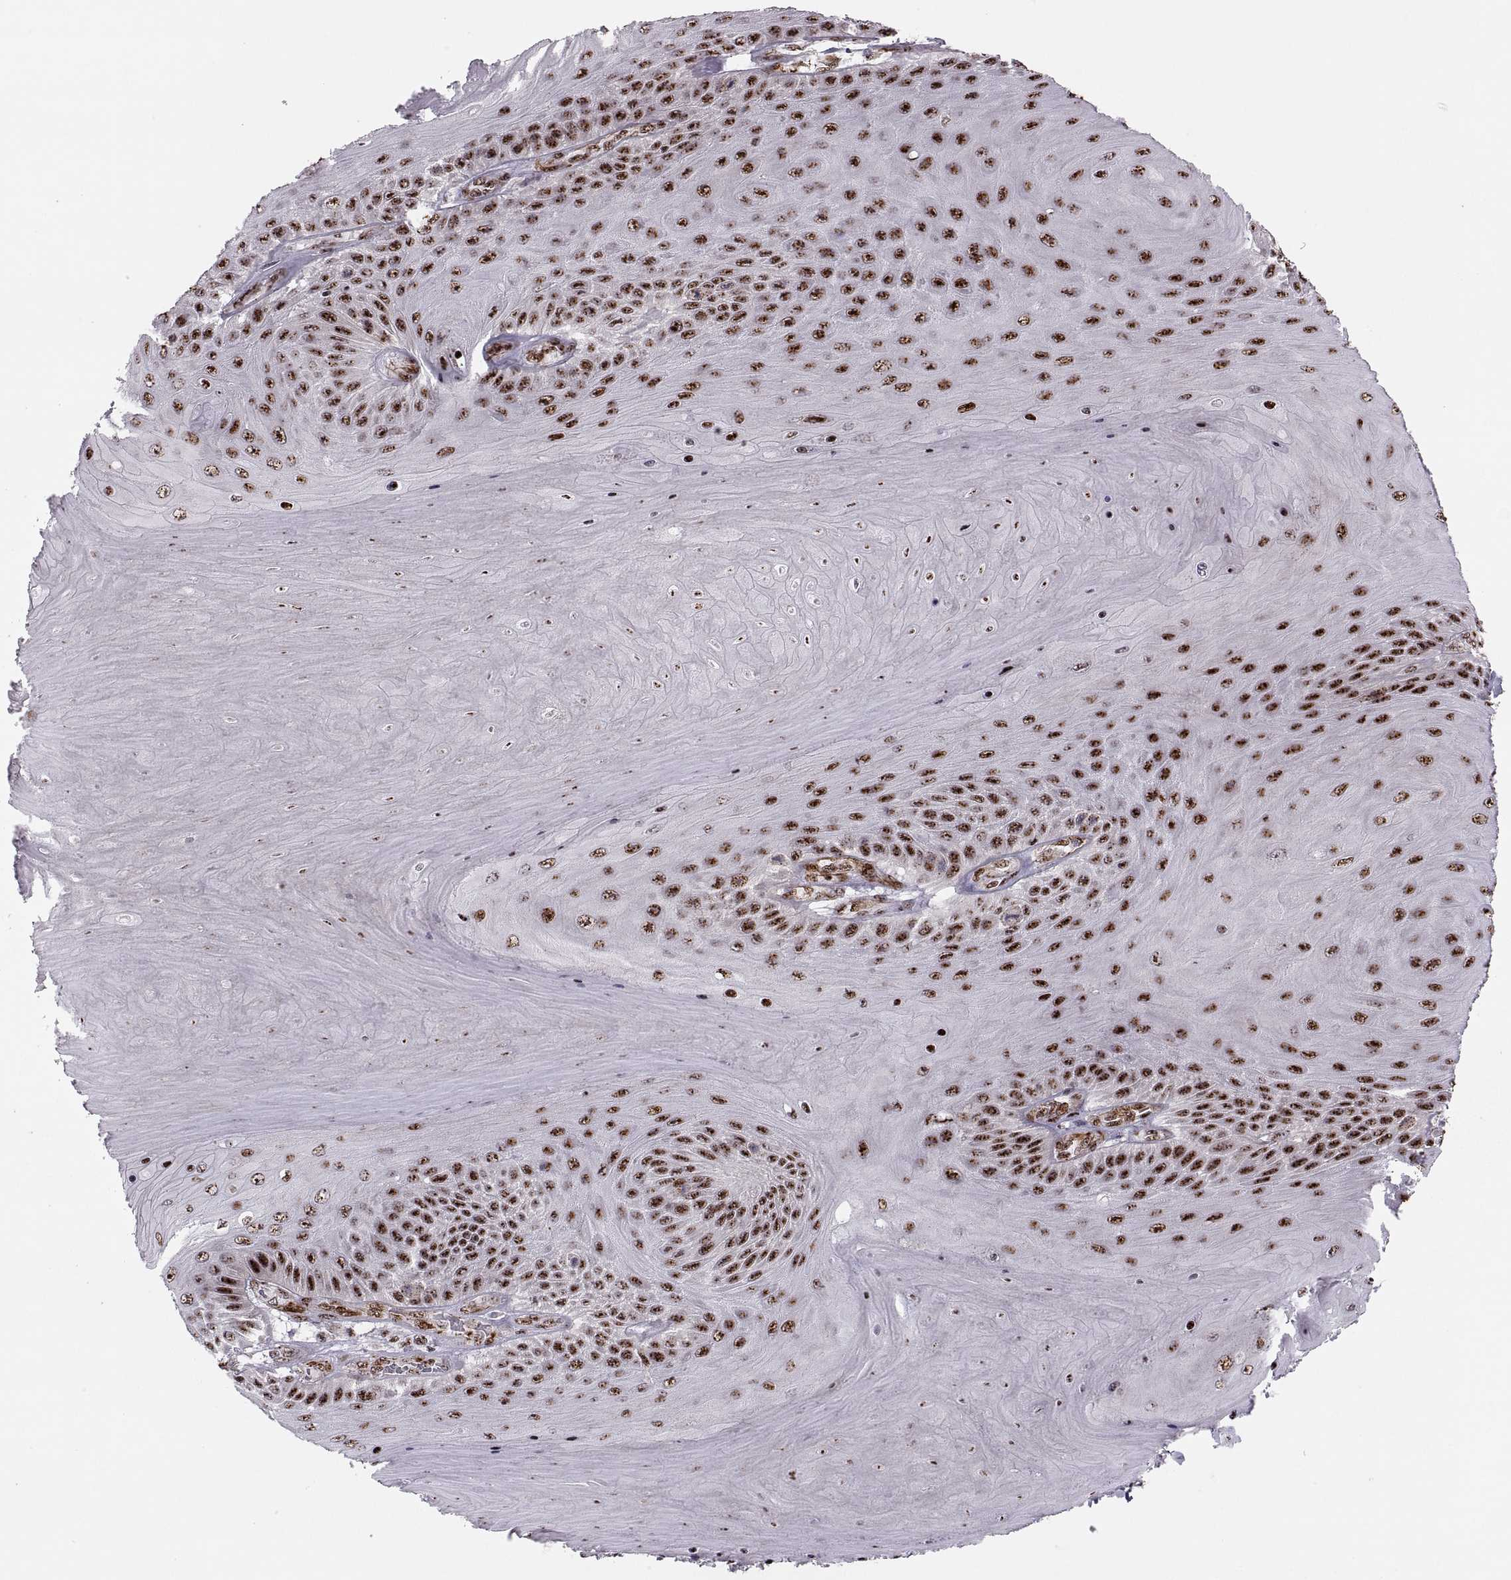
{"staining": {"intensity": "strong", "quantity": "25%-75%", "location": "nuclear"}, "tissue": "skin cancer", "cell_type": "Tumor cells", "image_type": "cancer", "snomed": [{"axis": "morphology", "description": "Squamous cell carcinoma, NOS"}, {"axis": "topography", "description": "Skin"}], "caption": "Brown immunohistochemical staining in human squamous cell carcinoma (skin) reveals strong nuclear expression in about 25%-75% of tumor cells.", "gene": "ZCCHC17", "patient": {"sex": "male", "age": 62}}